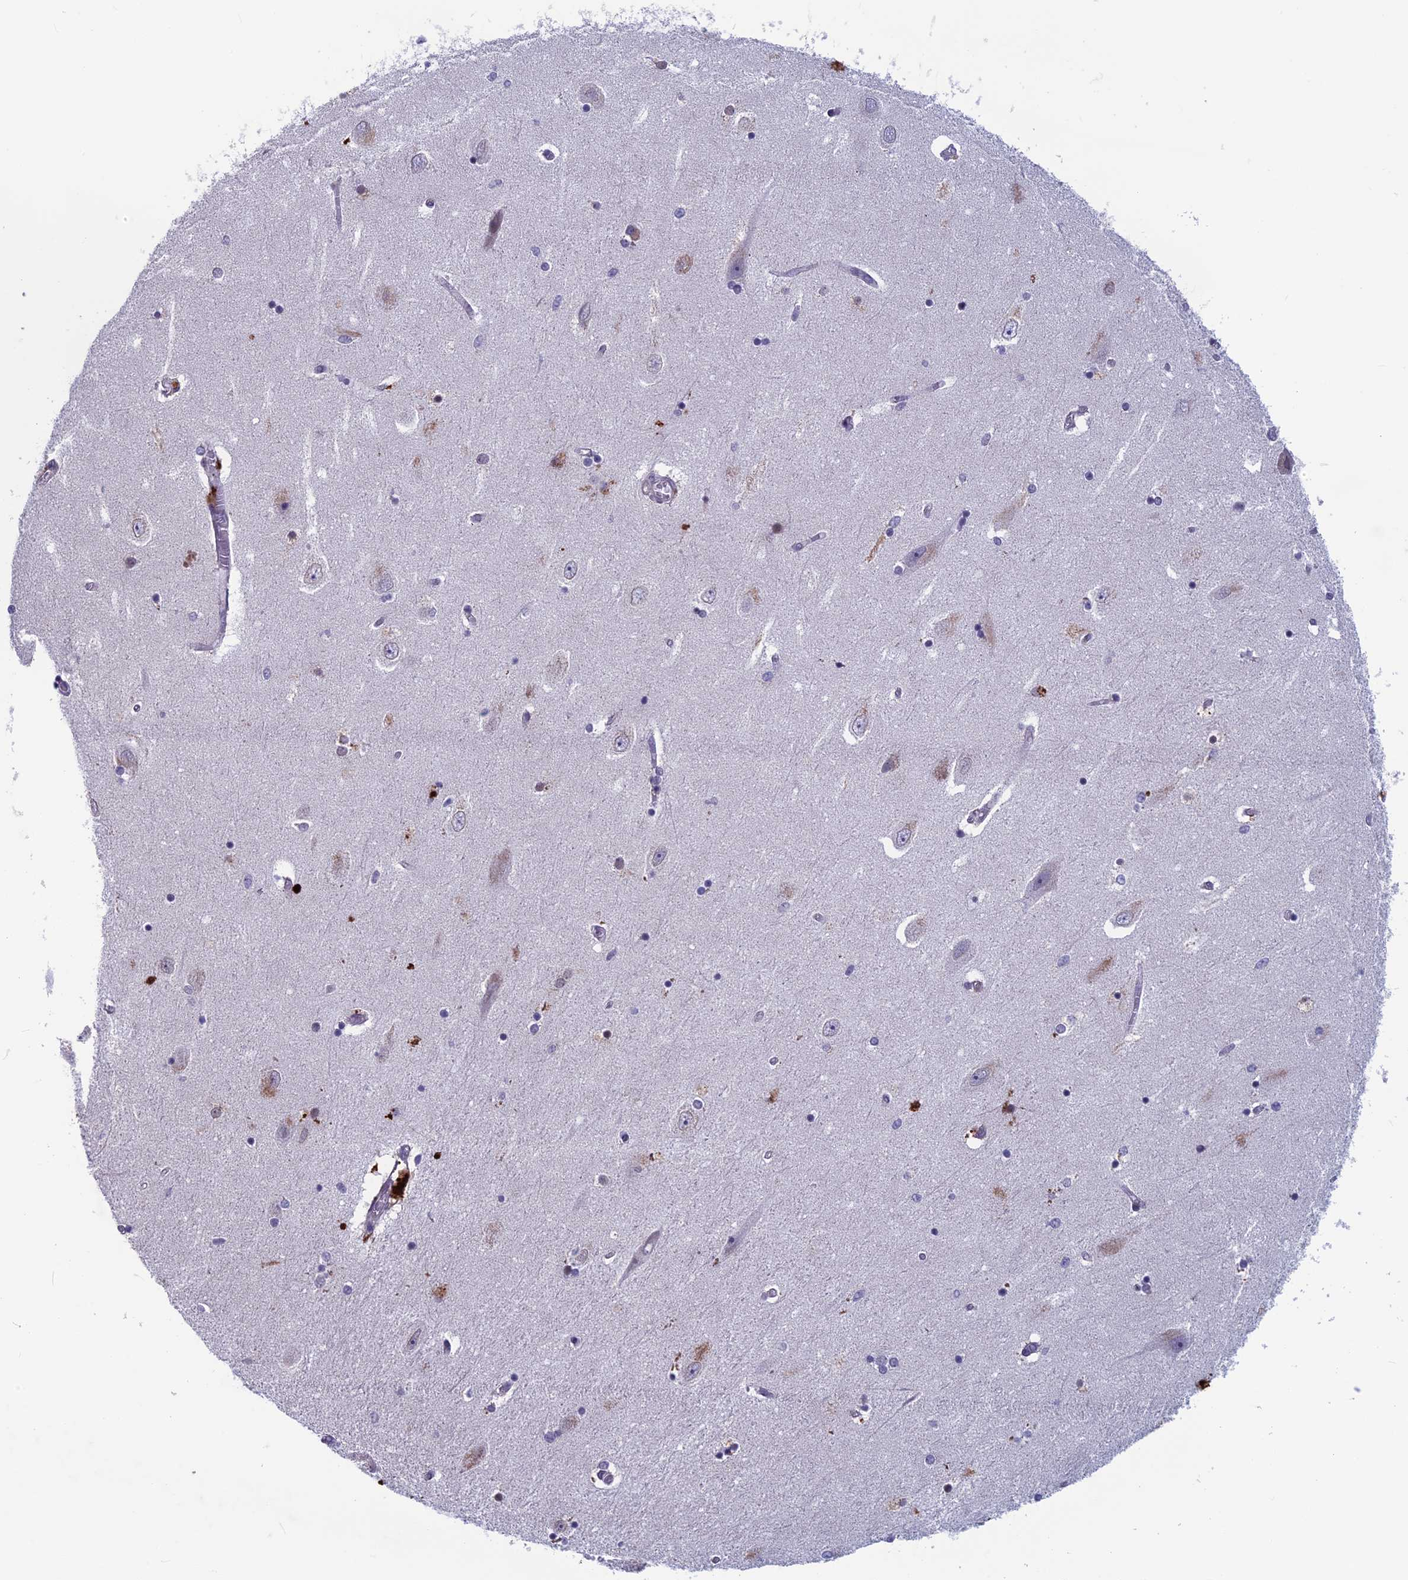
{"staining": {"intensity": "moderate", "quantity": "<25%", "location": "cytoplasmic/membranous"}, "tissue": "hippocampus", "cell_type": "Glial cells", "image_type": "normal", "snomed": [{"axis": "morphology", "description": "Normal tissue, NOS"}, {"axis": "topography", "description": "Hippocampus"}], "caption": "DAB immunohistochemical staining of benign human hippocampus demonstrates moderate cytoplasmic/membranous protein expression in about <25% of glial cells.", "gene": "FKBPL", "patient": {"sex": "female", "age": 54}}